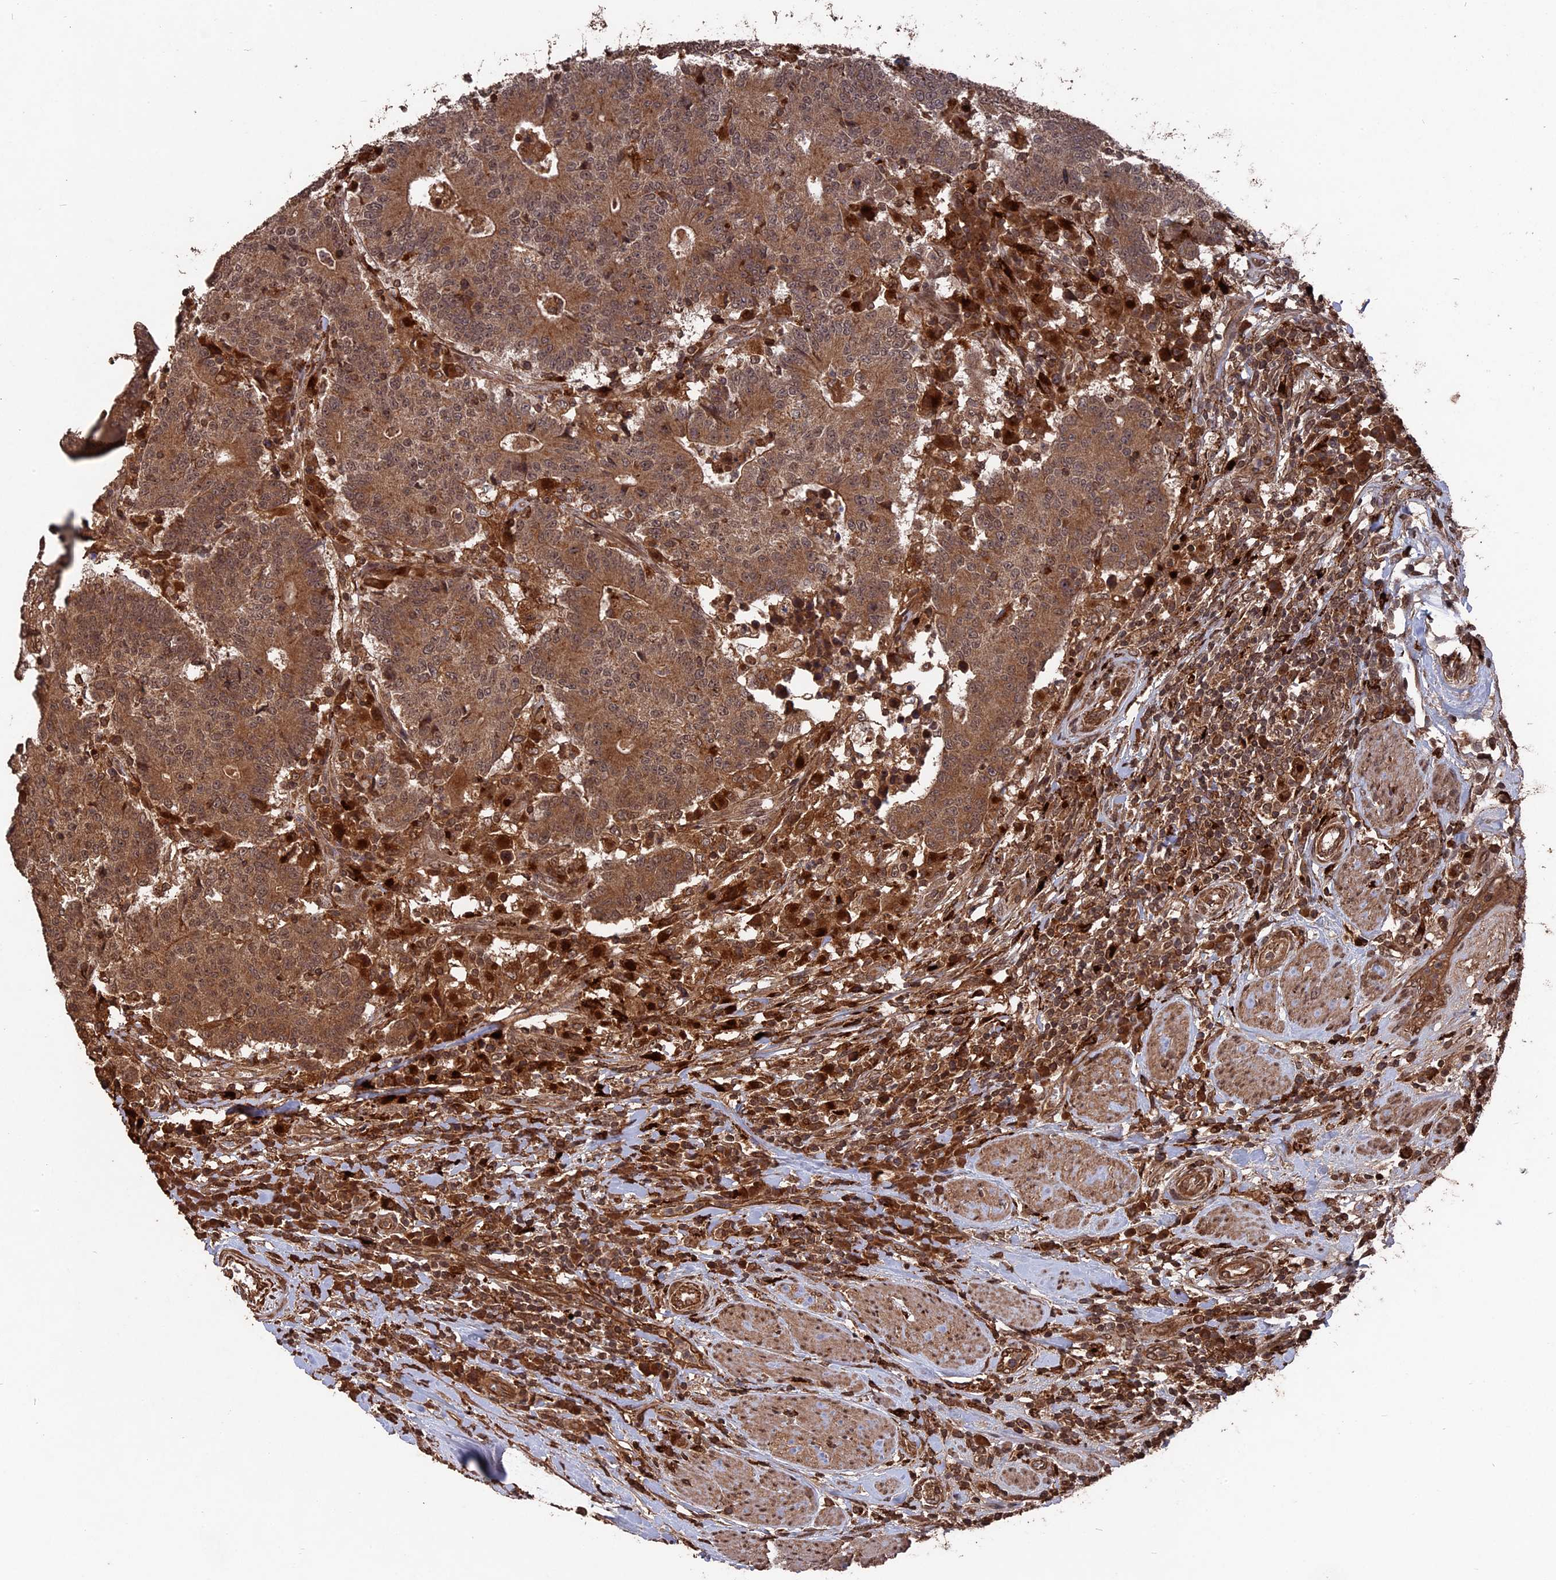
{"staining": {"intensity": "moderate", "quantity": ">75%", "location": "cytoplasmic/membranous,nuclear"}, "tissue": "colorectal cancer", "cell_type": "Tumor cells", "image_type": "cancer", "snomed": [{"axis": "morphology", "description": "Adenocarcinoma, NOS"}, {"axis": "topography", "description": "Colon"}], "caption": "The image displays immunohistochemical staining of colorectal adenocarcinoma. There is moderate cytoplasmic/membranous and nuclear staining is identified in about >75% of tumor cells.", "gene": "TELO2", "patient": {"sex": "female", "age": 75}}